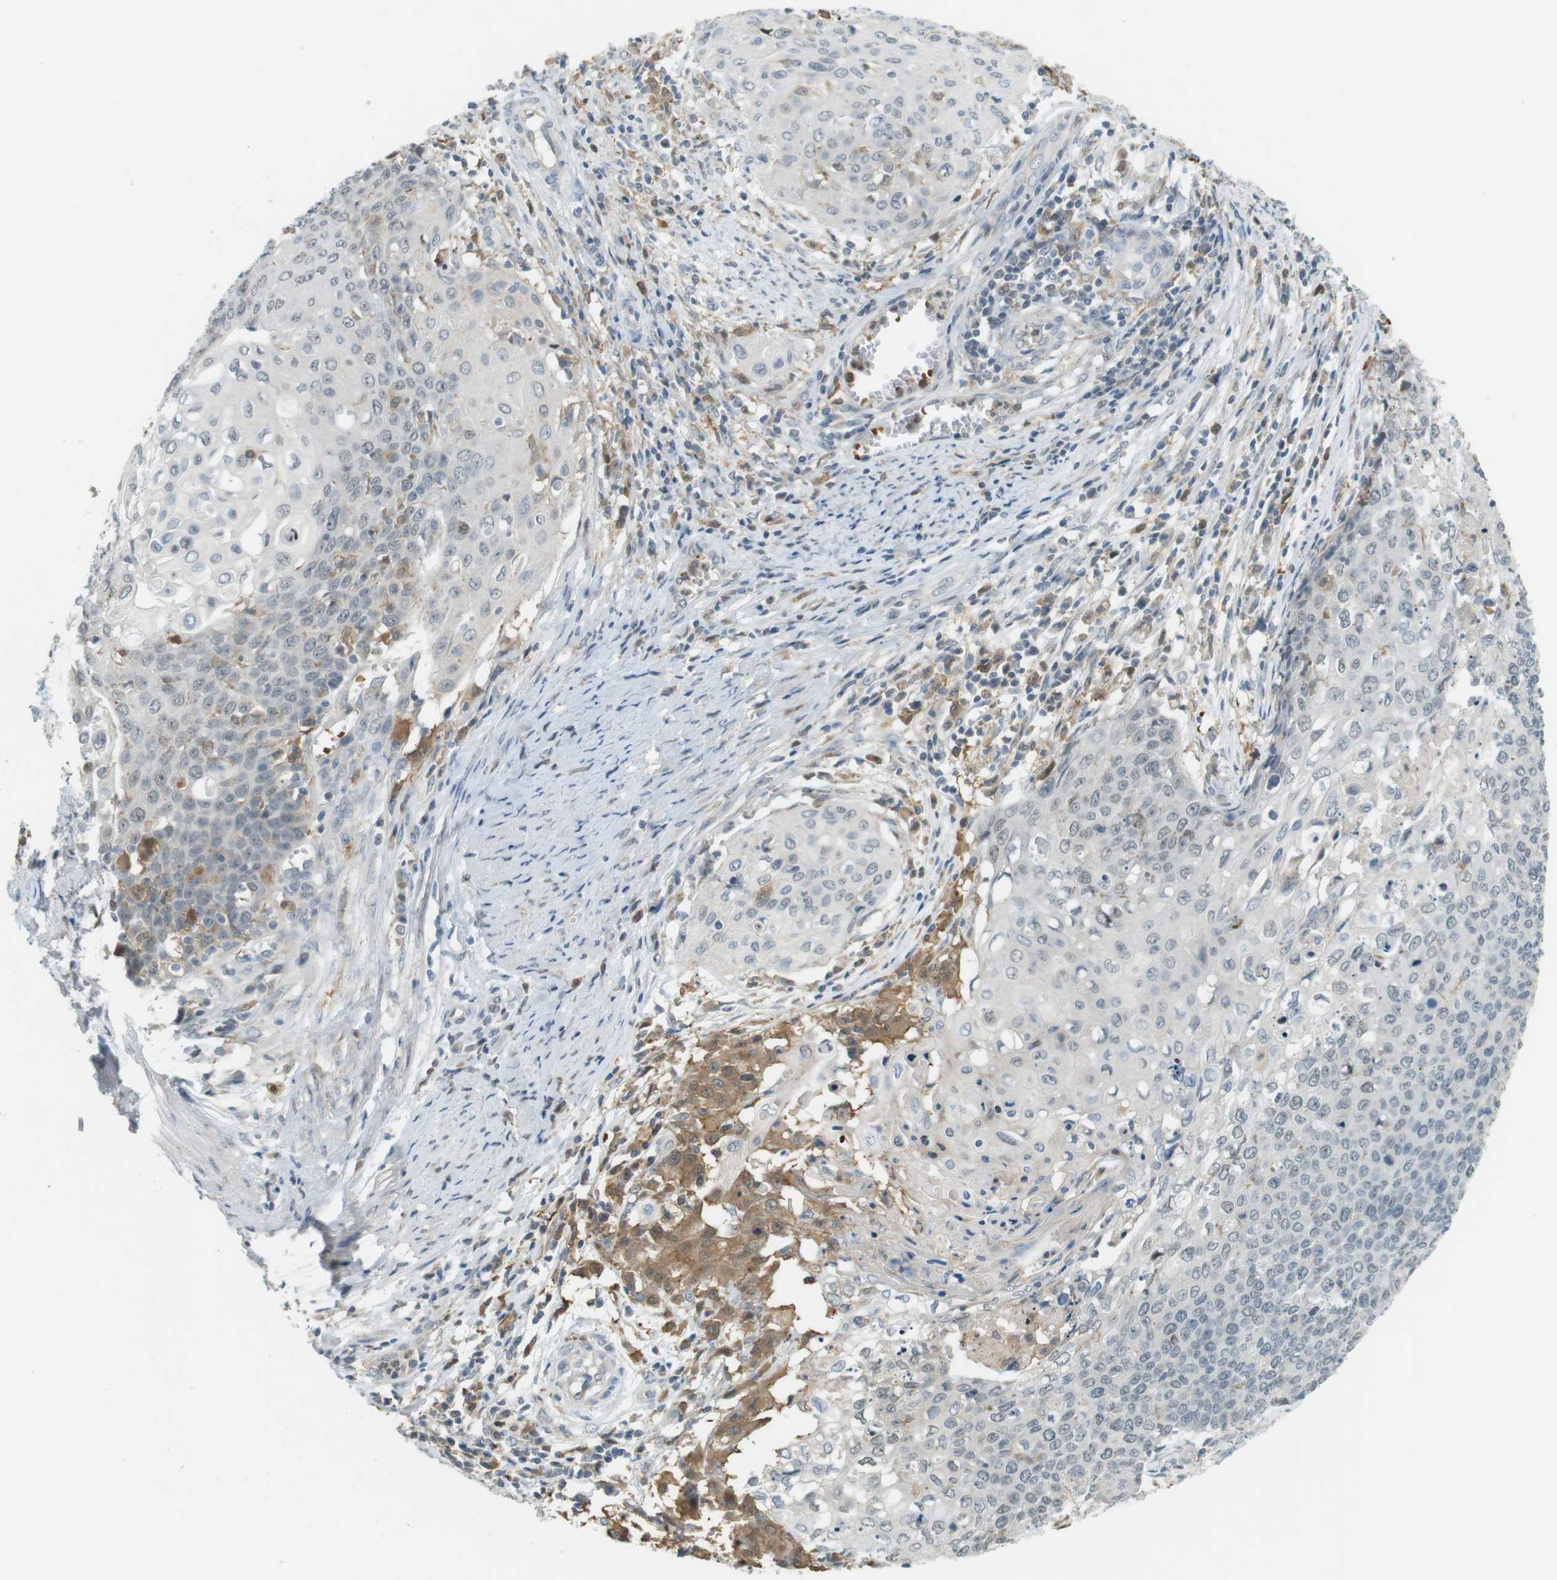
{"staining": {"intensity": "negative", "quantity": "none", "location": "none"}, "tissue": "cervical cancer", "cell_type": "Tumor cells", "image_type": "cancer", "snomed": [{"axis": "morphology", "description": "Squamous cell carcinoma, NOS"}, {"axis": "topography", "description": "Cervix"}], "caption": "This is a photomicrograph of IHC staining of cervical cancer, which shows no staining in tumor cells. (Stains: DAB immunohistochemistry with hematoxylin counter stain, Microscopy: brightfield microscopy at high magnification).", "gene": "CDK14", "patient": {"sex": "female", "age": 39}}